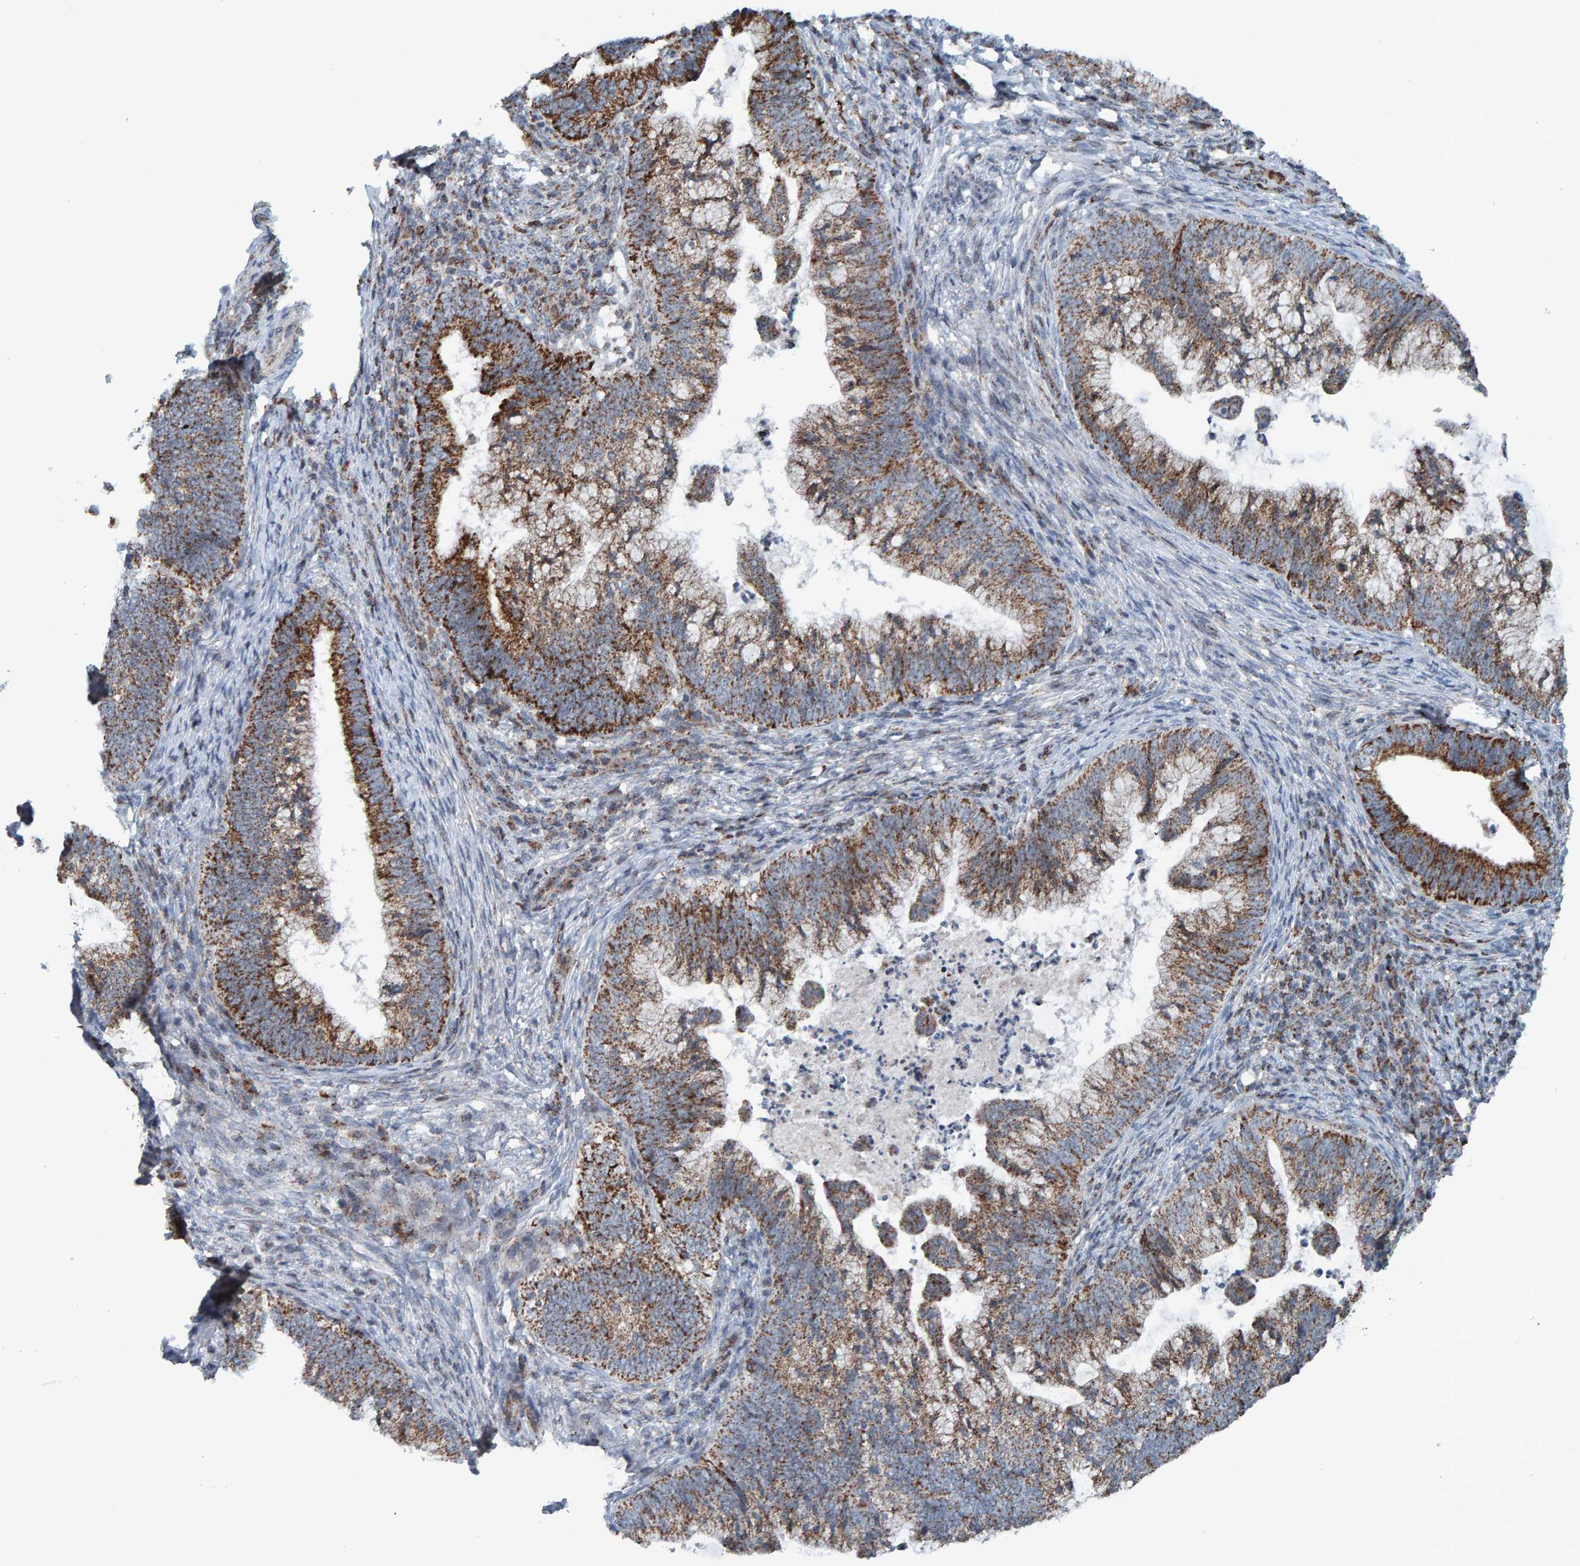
{"staining": {"intensity": "strong", "quantity": "25%-75%", "location": "cytoplasmic/membranous"}, "tissue": "cervical cancer", "cell_type": "Tumor cells", "image_type": "cancer", "snomed": [{"axis": "morphology", "description": "Adenocarcinoma, NOS"}, {"axis": "topography", "description": "Cervix"}], "caption": "Immunohistochemistry (IHC) of human cervical adenocarcinoma reveals high levels of strong cytoplasmic/membranous staining in about 25%-75% of tumor cells.", "gene": "ZNF48", "patient": {"sex": "female", "age": 36}}